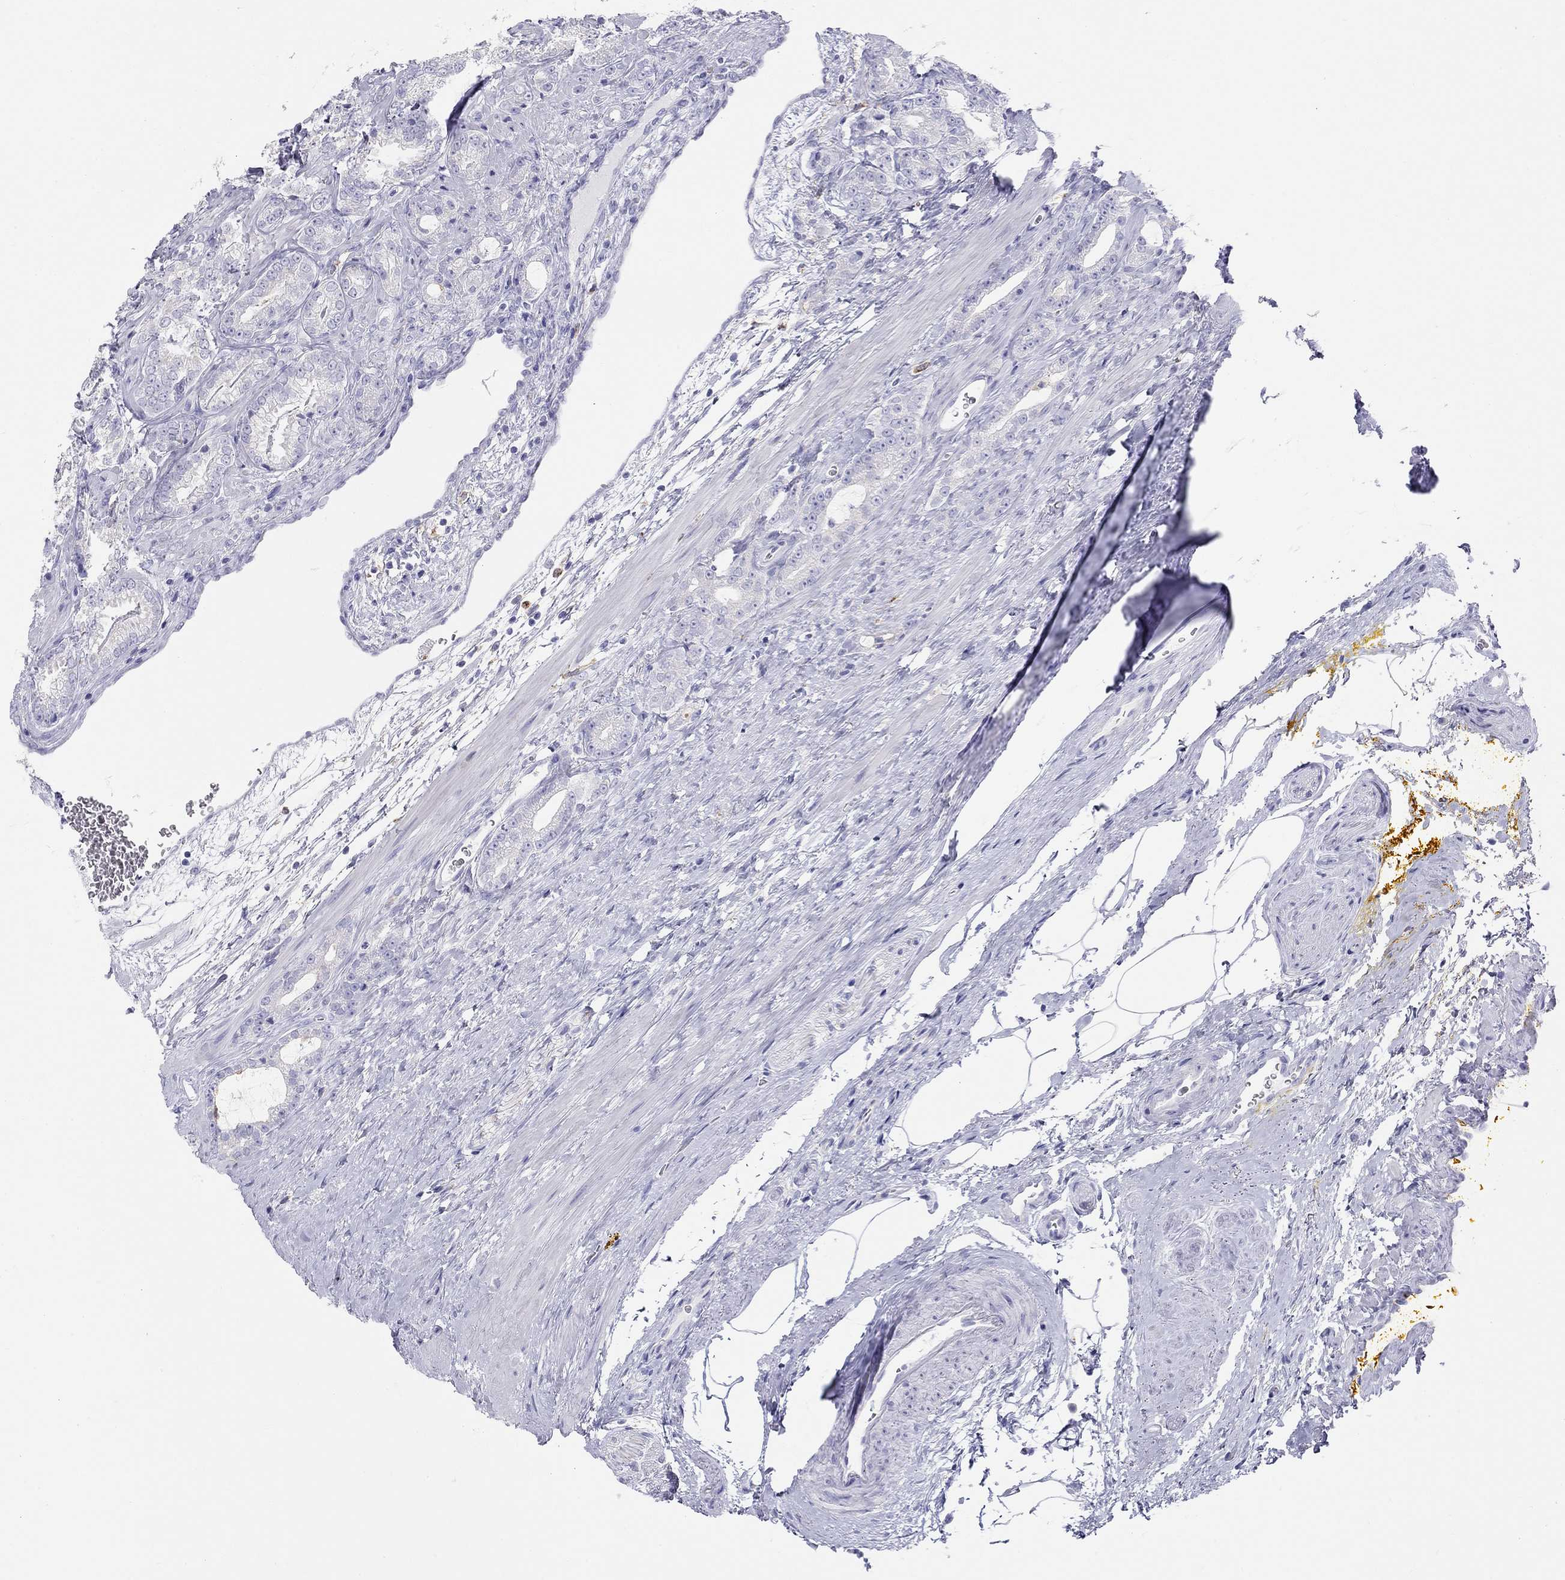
{"staining": {"intensity": "negative", "quantity": "none", "location": "none"}, "tissue": "prostate cancer", "cell_type": "Tumor cells", "image_type": "cancer", "snomed": [{"axis": "morphology", "description": "Adenocarcinoma, NOS"}, {"axis": "topography", "description": "Prostate"}], "caption": "Immunohistochemical staining of human prostate cancer shows no significant positivity in tumor cells.", "gene": "HLA-DQB2", "patient": {"sex": "male", "age": 67}}